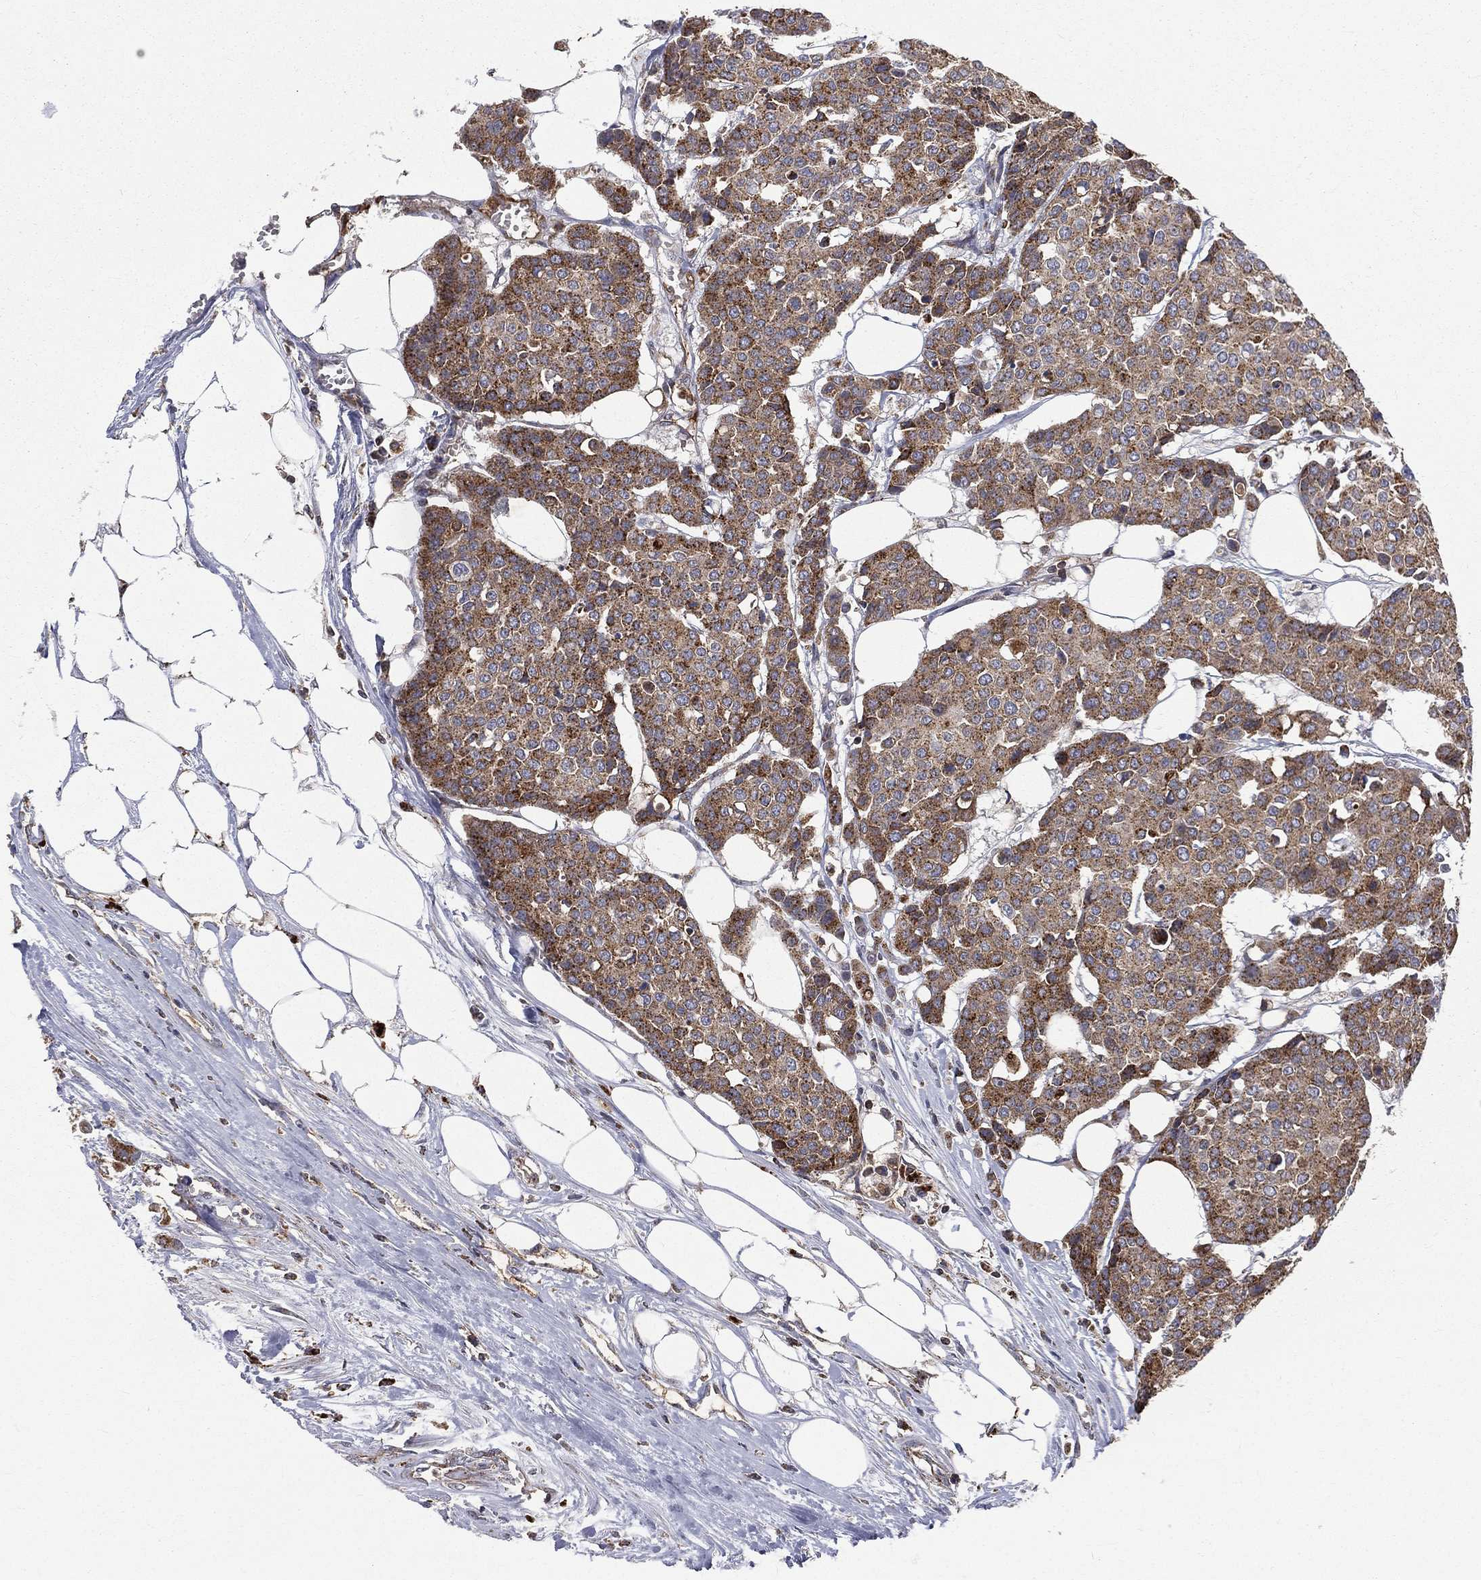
{"staining": {"intensity": "moderate", "quantity": ">75%", "location": "cytoplasmic/membranous"}, "tissue": "carcinoid", "cell_type": "Tumor cells", "image_type": "cancer", "snomed": [{"axis": "morphology", "description": "Carcinoid, malignant, NOS"}, {"axis": "topography", "description": "Colon"}], "caption": "Protein staining of malignant carcinoid tissue reveals moderate cytoplasmic/membranous staining in about >75% of tumor cells. The staining was performed using DAB to visualize the protein expression in brown, while the nuclei were stained in blue with hematoxylin (Magnification: 20x).", "gene": "RIN3", "patient": {"sex": "male", "age": 81}}